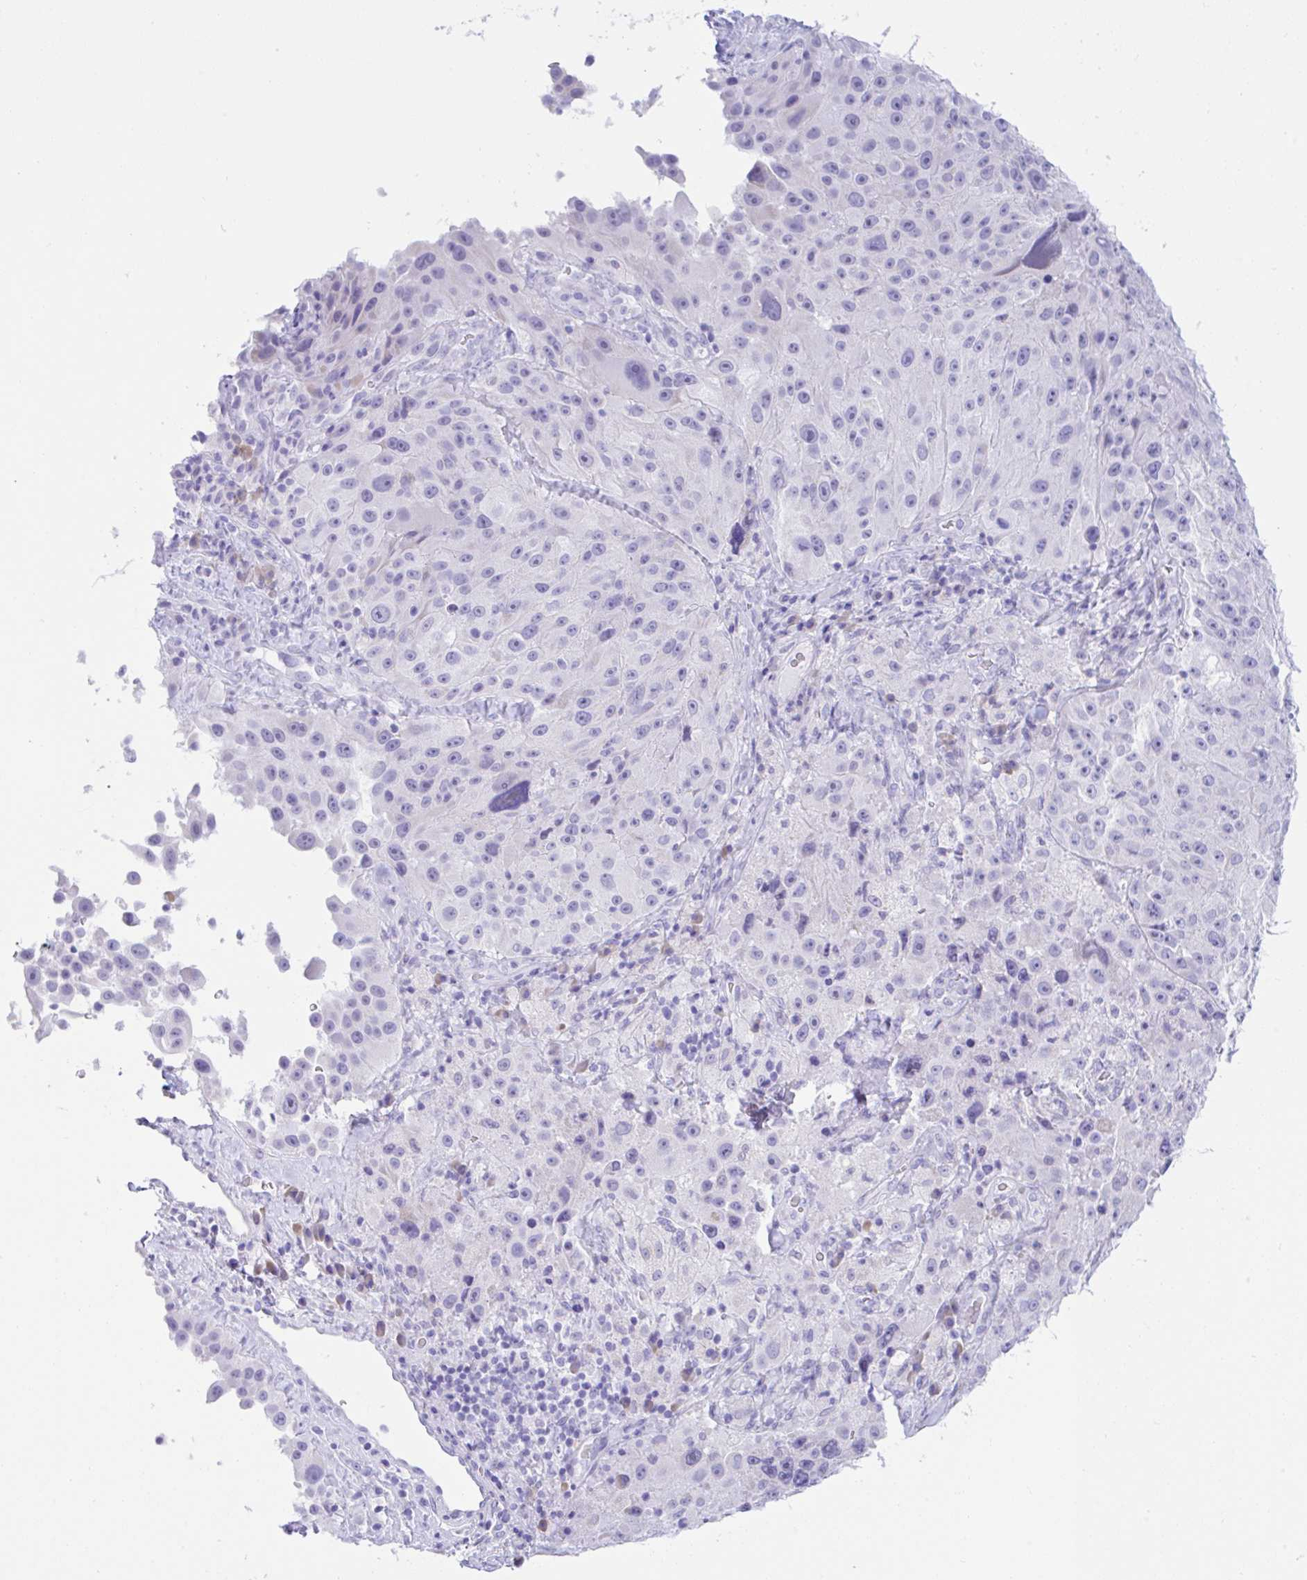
{"staining": {"intensity": "negative", "quantity": "none", "location": "none"}, "tissue": "melanoma", "cell_type": "Tumor cells", "image_type": "cancer", "snomed": [{"axis": "morphology", "description": "Malignant melanoma, Metastatic site"}, {"axis": "topography", "description": "Lymph node"}], "caption": "A high-resolution histopathology image shows immunohistochemistry (IHC) staining of malignant melanoma (metastatic site), which exhibits no significant expression in tumor cells. The staining was performed using DAB (3,3'-diaminobenzidine) to visualize the protein expression in brown, while the nuclei were stained in blue with hematoxylin (Magnification: 20x).", "gene": "SEL1L2", "patient": {"sex": "male", "age": 62}}